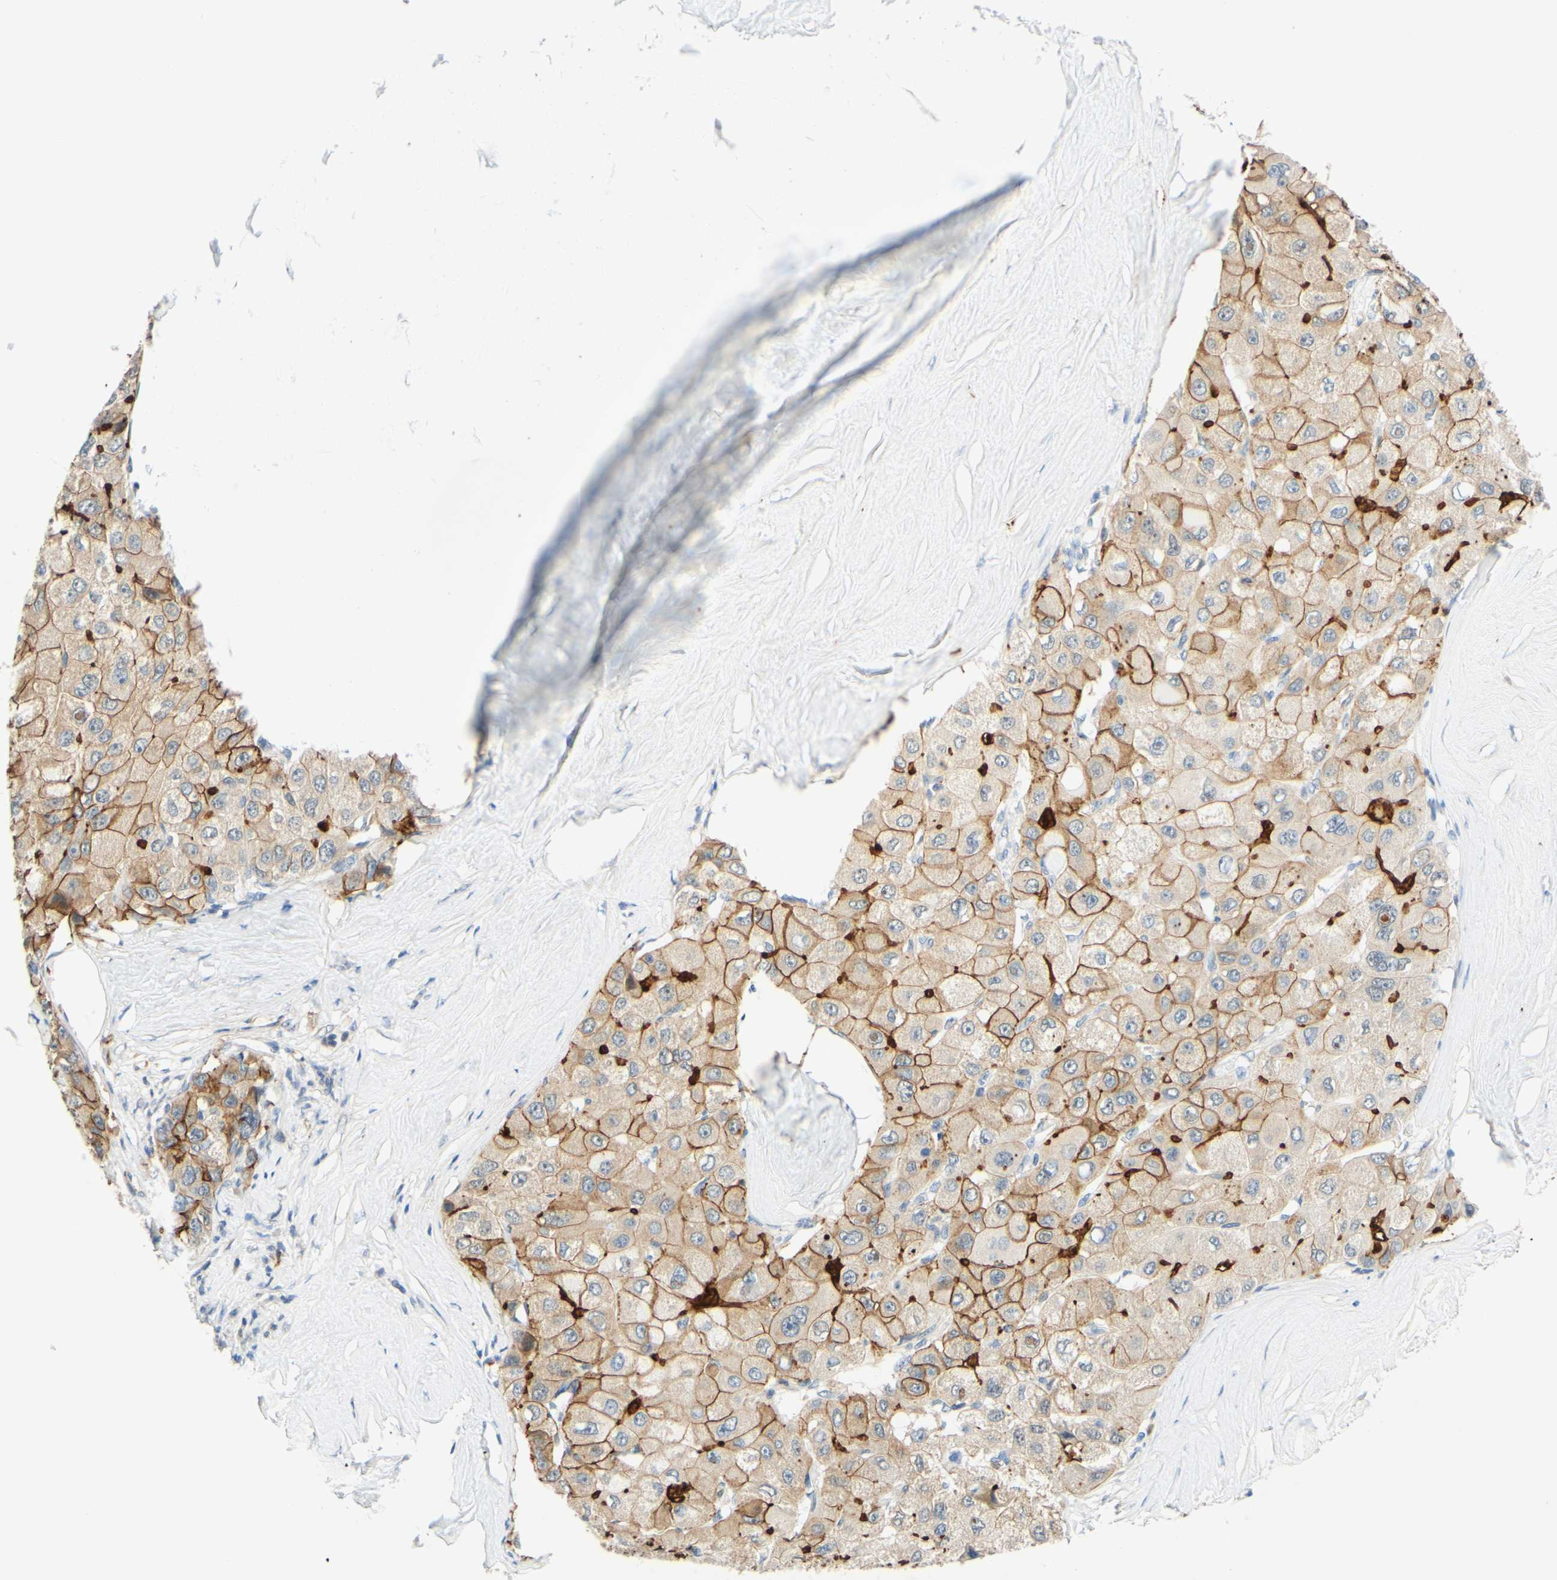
{"staining": {"intensity": "moderate", "quantity": ">75%", "location": "cytoplasmic/membranous"}, "tissue": "liver cancer", "cell_type": "Tumor cells", "image_type": "cancer", "snomed": [{"axis": "morphology", "description": "Carcinoma, Hepatocellular, NOS"}, {"axis": "topography", "description": "Liver"}], "caption": "Brown immunohistochemical staining in liver cancer displays moderate cytoplasmic/membranous staining in about >75% of tumor cells. The protein is stained brown, and the nuclei are stained in blue (DAB (3,3'-diaminobenzidine) IHC with brightfield microscopy, high magnification).", "gene": "TREM2", "patient": {"sex": "male", "age": 80}}